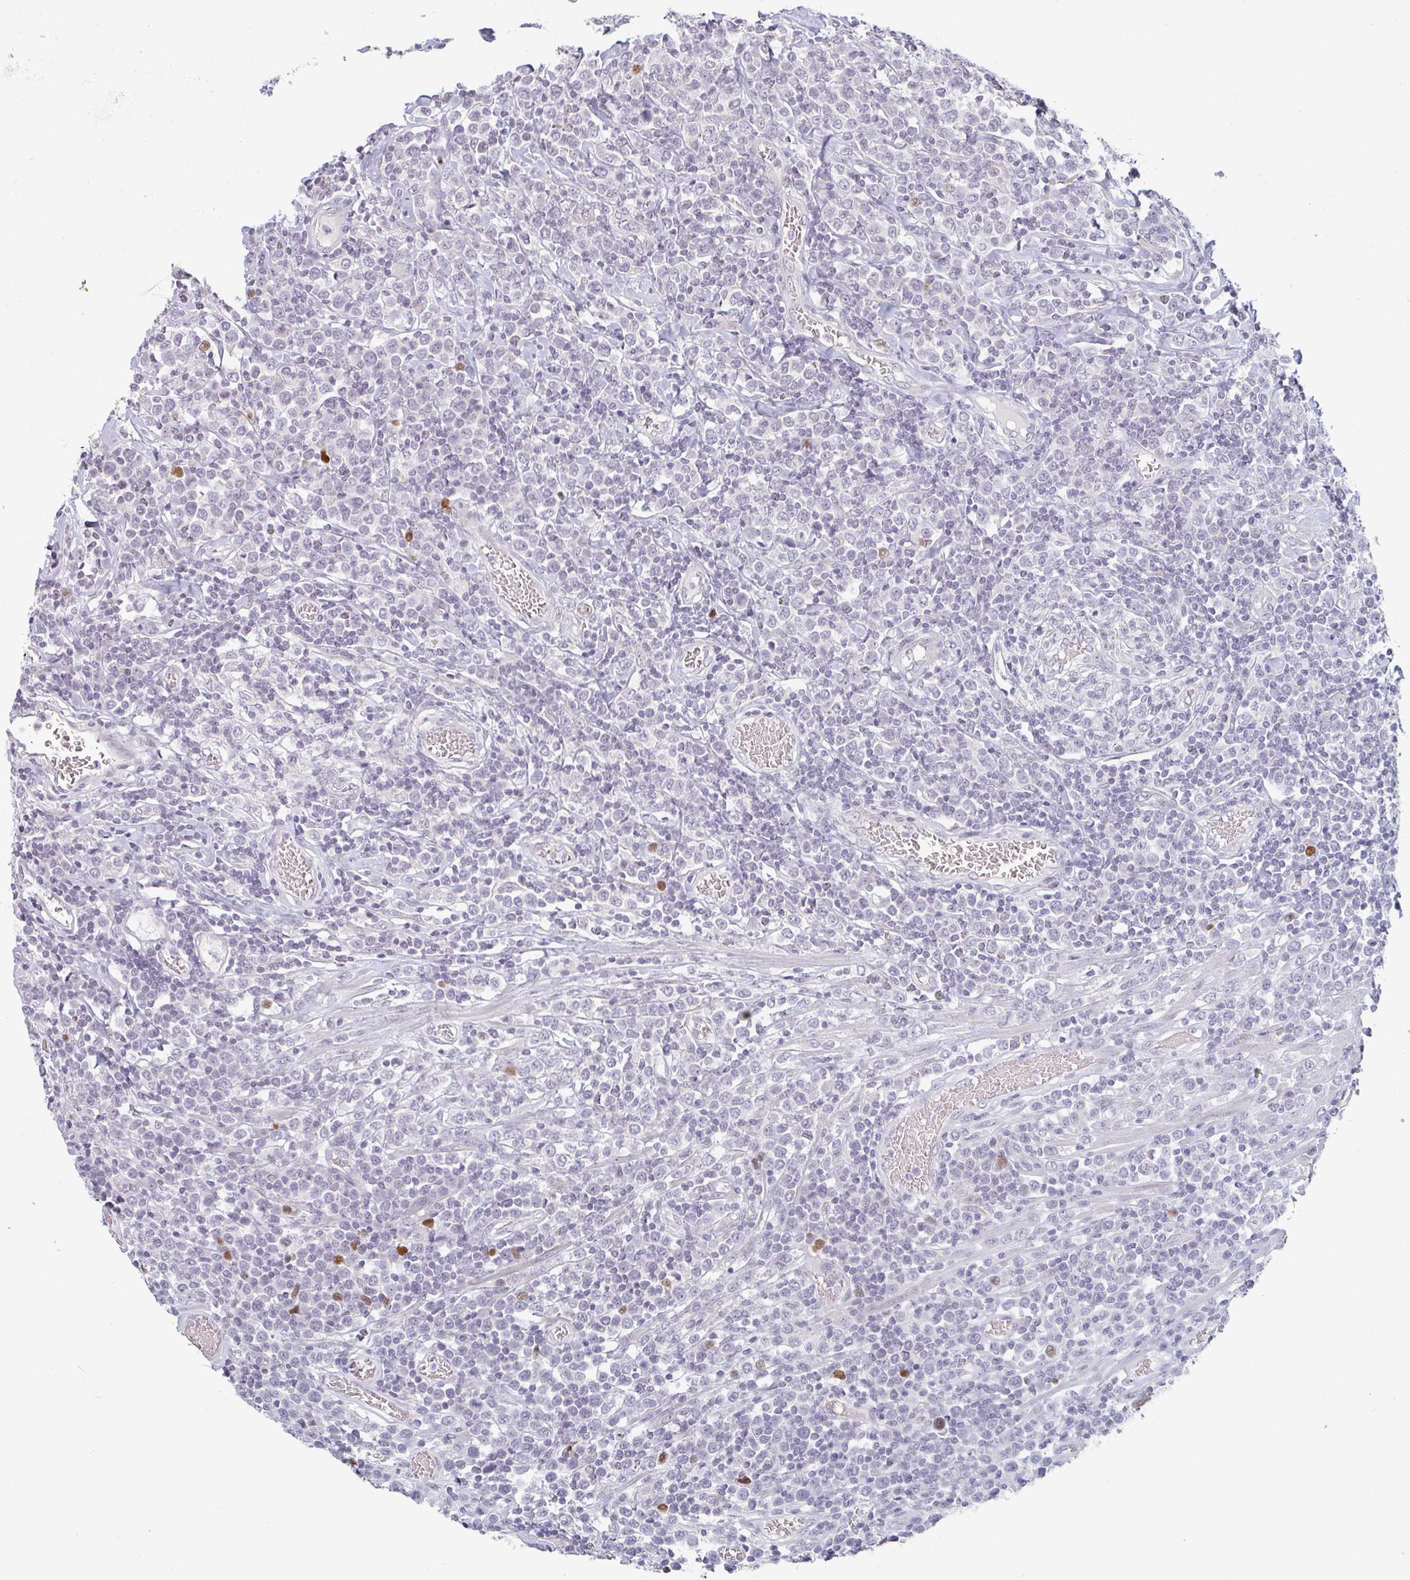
{"staining": {"intensity": "negative", "quantity": "none", "location": "none"}, "tissue": "lymphoma", "cell_type": "Tumor cells", "image_type": "cancer", "snomed": [{"axis": "morphology", "description": "Malignant lymphoma, non-Hodgkin's type, High grade"}, {"axis": "topography", "description": "Soft tissue"}], "caption": "High-grade malignant lymphoma, non-Hodgkin's type was stained to show a protein in brown. There is no significant positivity in tumor cells. (Brightfield microscopy of DAB (3,3'-diaminobenzidine) immunohistochemistry (IHC) at high magnification).", "gene": "RBBP6", "patient": {"sex": "female", "age": 56}}